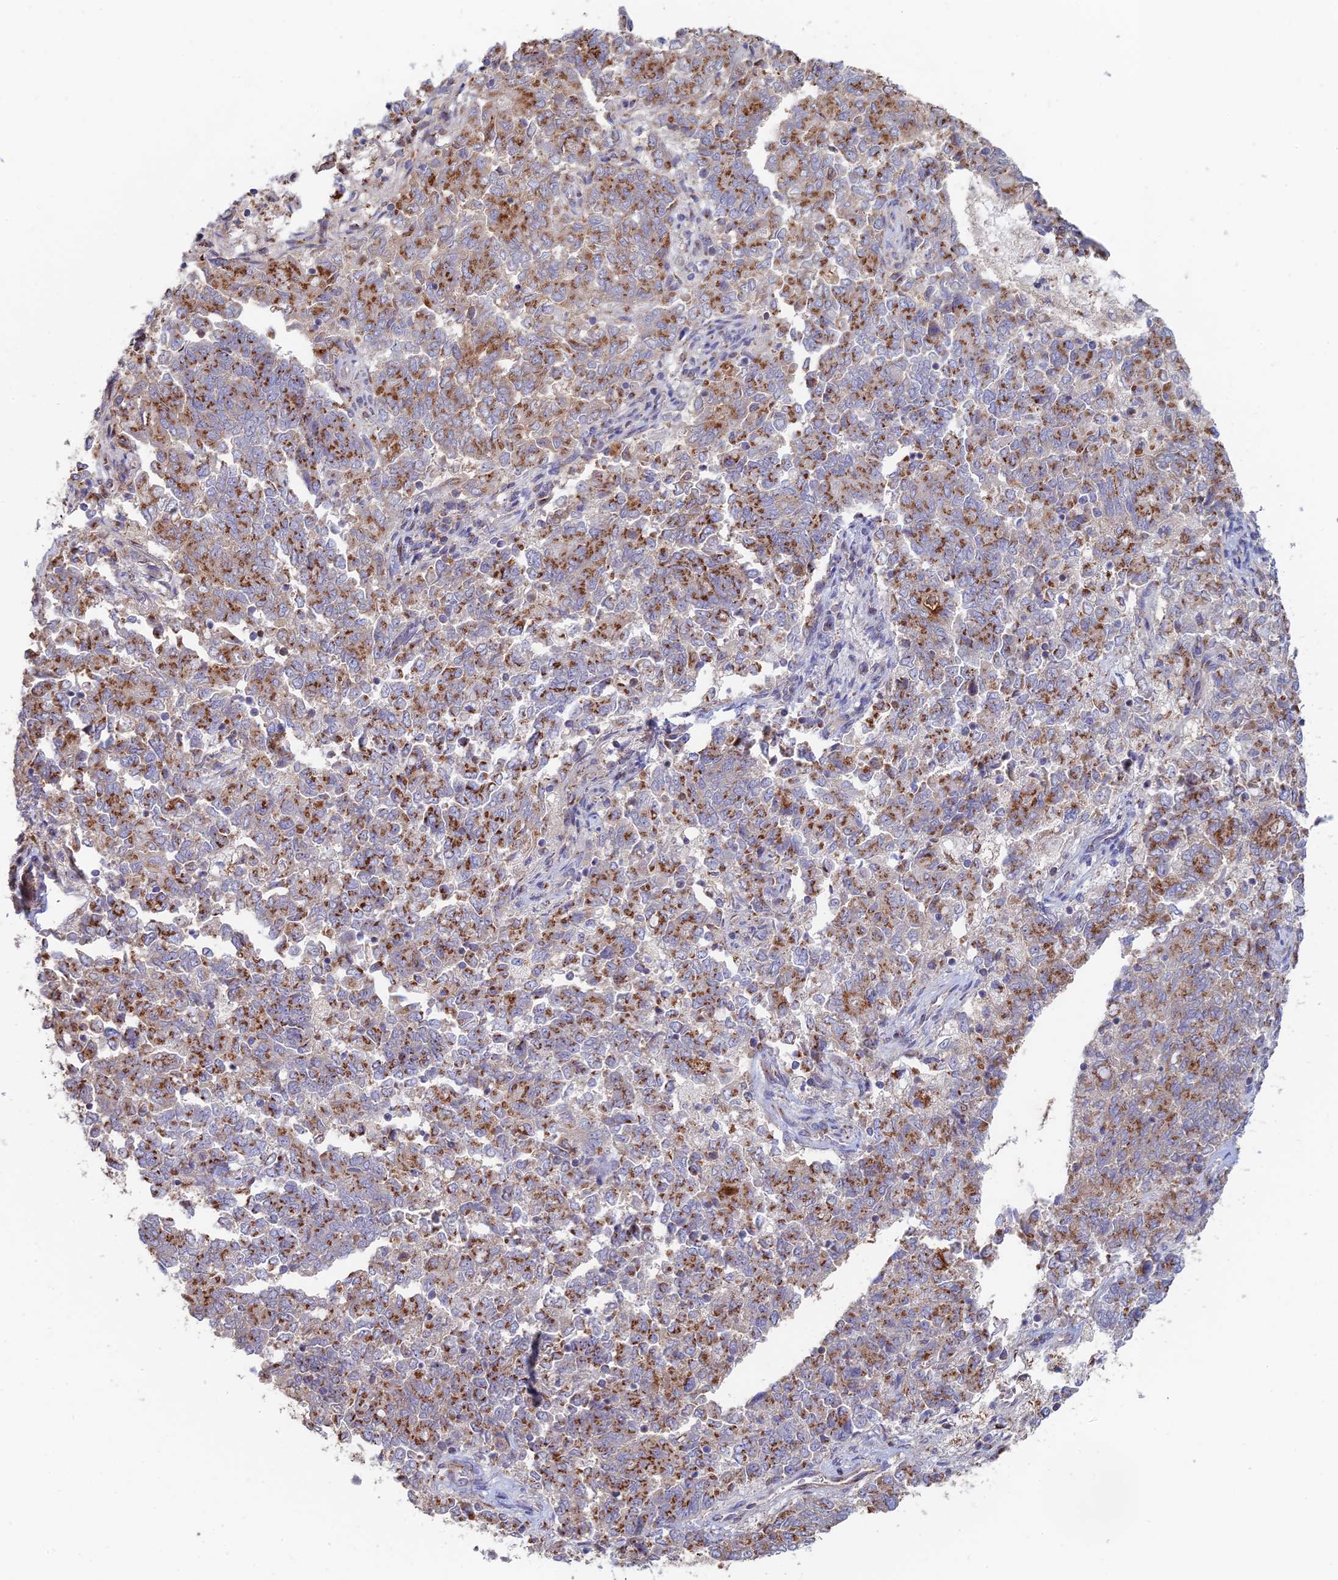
{"staining": {"intensity": "moderate", "quantity": ">75%", "location": "cytoplasmic/membranous"}, "tissue": "endometrial cancer", "cell_type": "Tumor cells", "image_type": "cancer", "snomed": [{"axis": "morphology", "description": "Adenocarcinoma, NOS"}, {"axis": "topography", "description": "Endometrium"}], "caption": "Adenocarcinoma (endometrial) tissue shows moderate cytoplasmic/membranous staining in about >75% of tumor cells, visualized by immunohistochemistry.", "gene": "HS2ST1", "patient": {"sex": "female", "age": 80}}